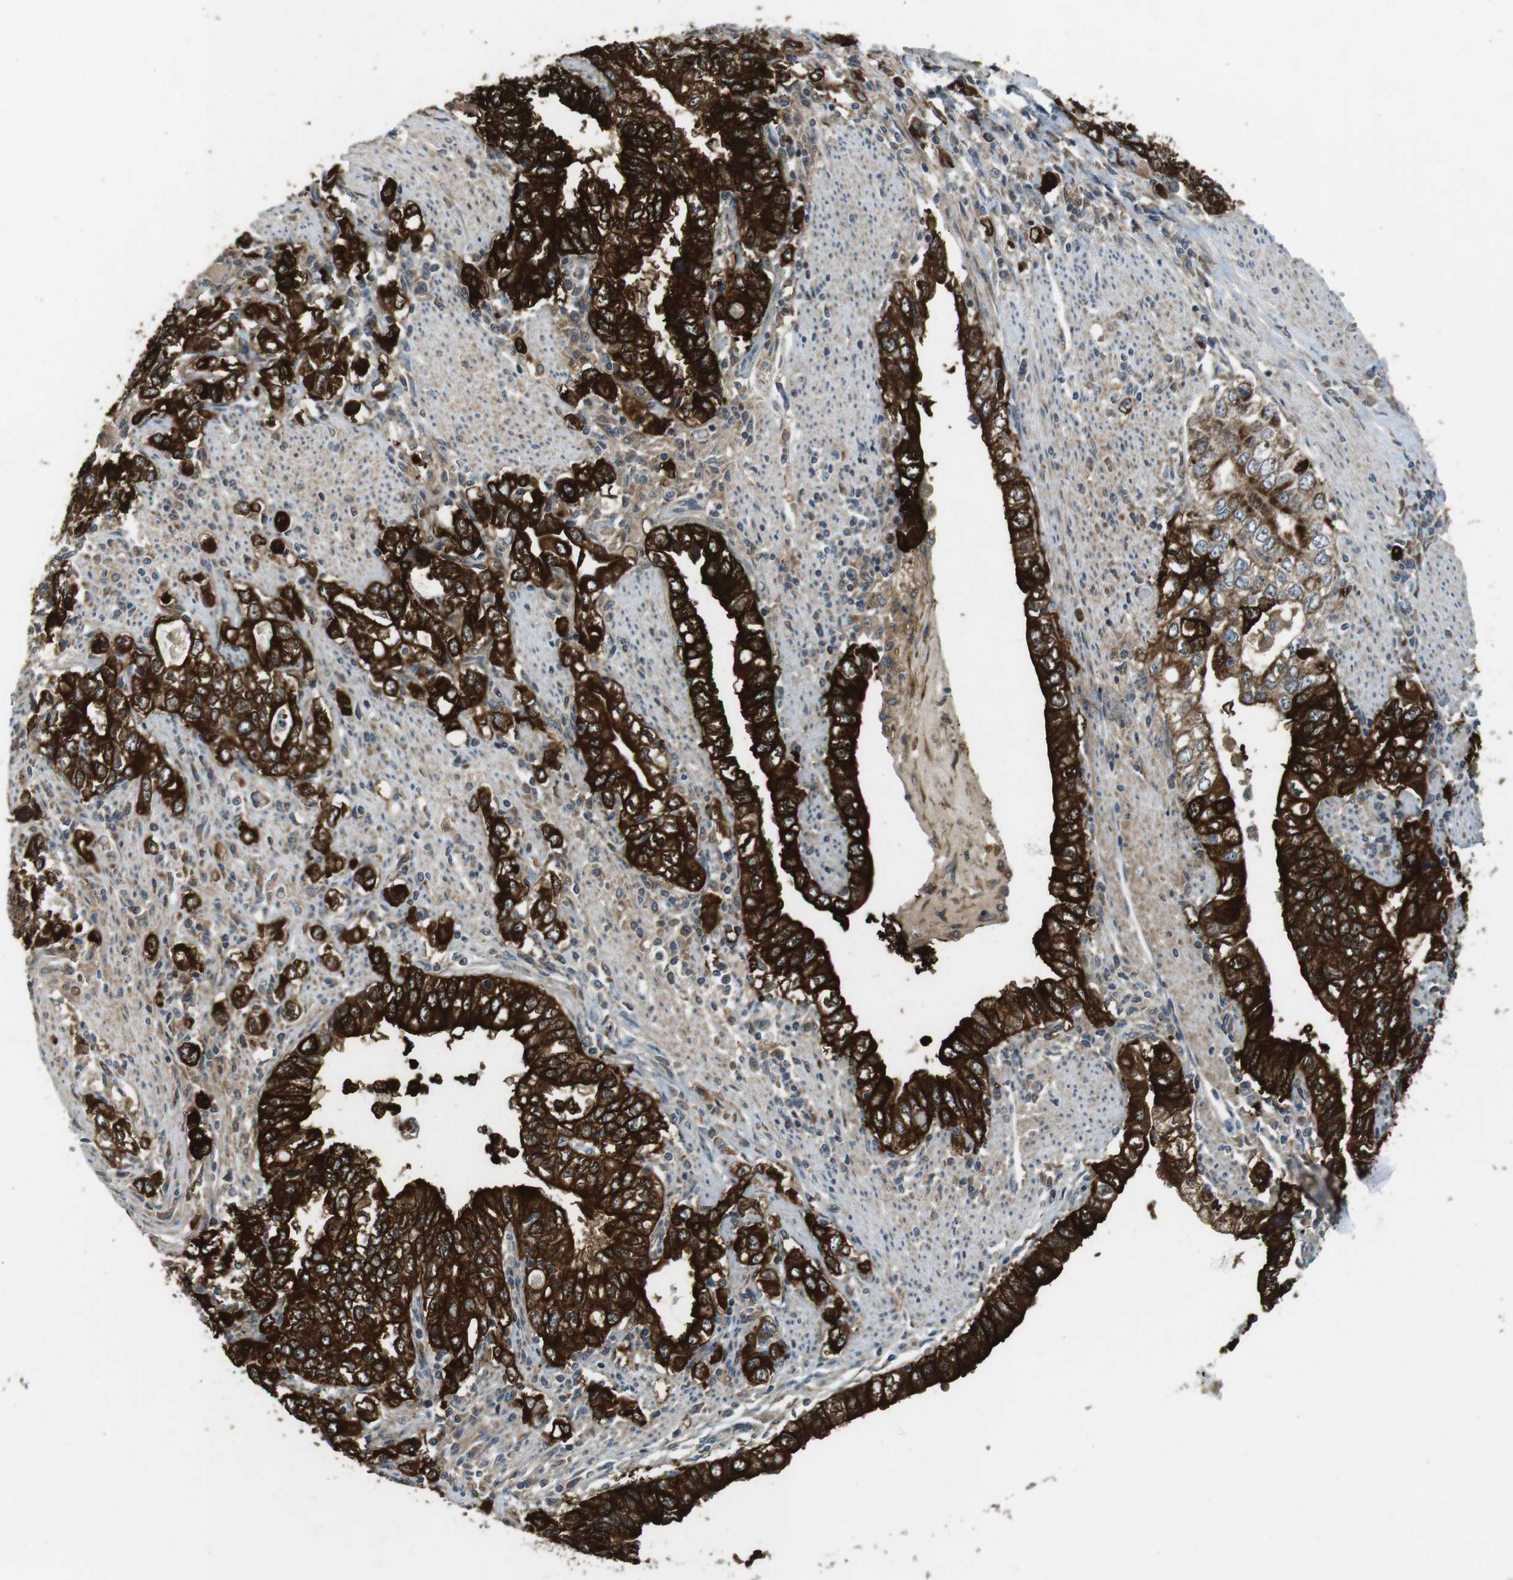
{"staining": {"intensity": "strong", "quantity": ">75%", "location": "cytoplasmic/membranous"}, "tissue": "stomach cancer", "cell_type": "Tumor cells", "image_type": "cancer", "snomed": [{"axis": "morphology", "description": "Adenocarcinoma, NOS"}, {"axis": "topography", "description": "Stomach, lower"}], "caption": "Protein staining shows strong cytoplasmic/membranous expression in approximately >75% of tumor cells in stomach cancer. (DAB (3,3'-diaminobenzidine) IHC, brown staining for protein, blue staining for nuclei).", "gene": "IFFO2", "patient": {"sex": "female", "age": 72}}